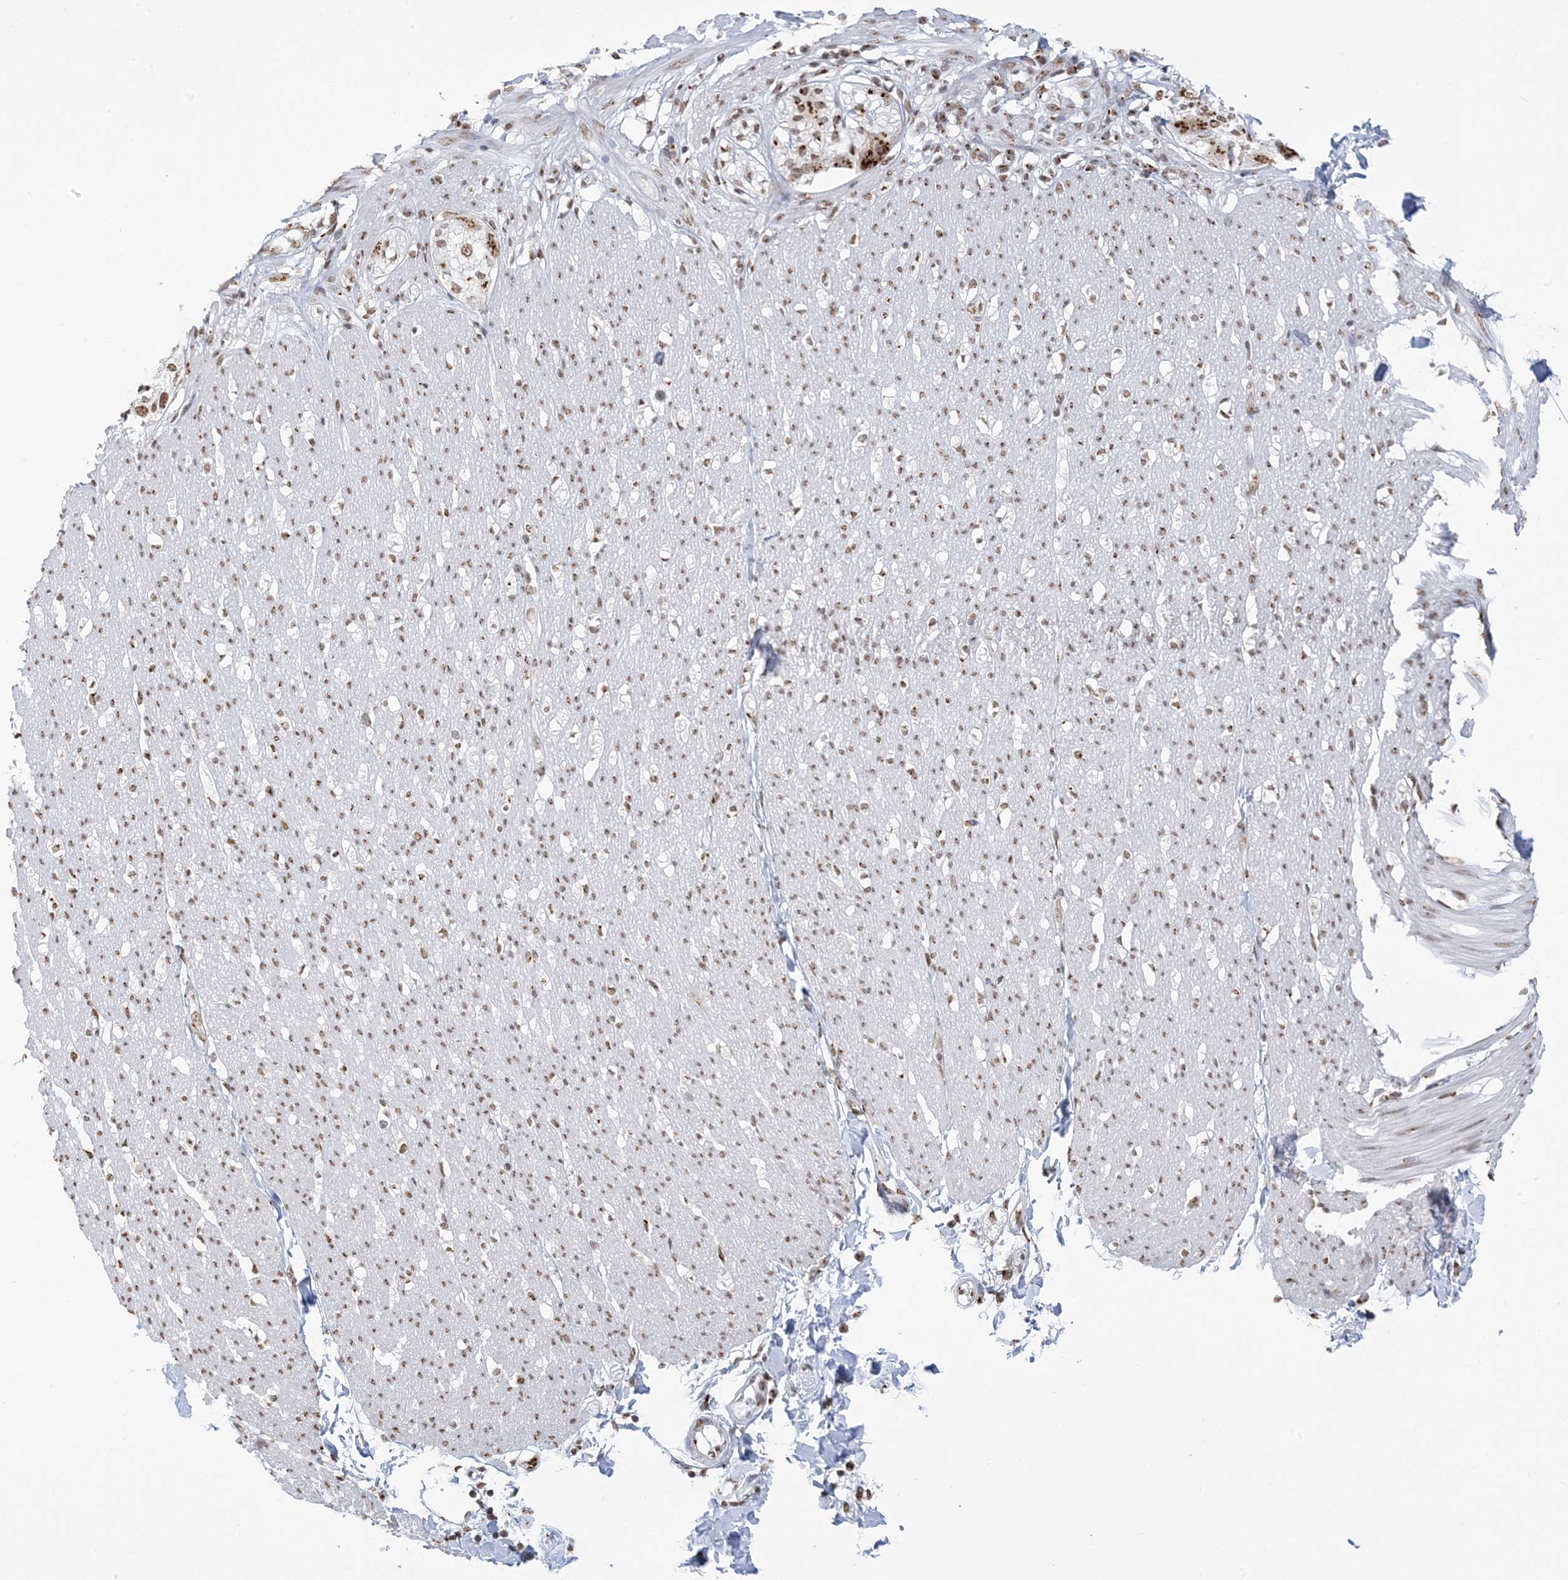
{"staining": {"intensity": "moderate", "quantity": ">75%", "location": "cytoplasmic/membranous,nuclear"}, "tissue": "smooth muscle", "cell_type": "Smooth muscle cells", "image_type": "normal", "snomed": [{"axis": "morphology", "description": "Normal tissue, NOS"}, {"axis": "morphology", "description": "Adenocarcinoma, NOS"}, {"axis": "topography", "description": "Colon"}, {"axis": "topography", "description": "Peripheral nerve tissue"}], "caption": "Smooth muscle was stained to show a protein in brown. There is medium levels of moderate cytoplasmic/membranous,nuclear positivity in about >75% of smooth muscle cells. (DAB = brown stain, brightfield microscopy at high magnification).", "gene": "GPR107", "patient": {"sex": "male", "age": 14}}